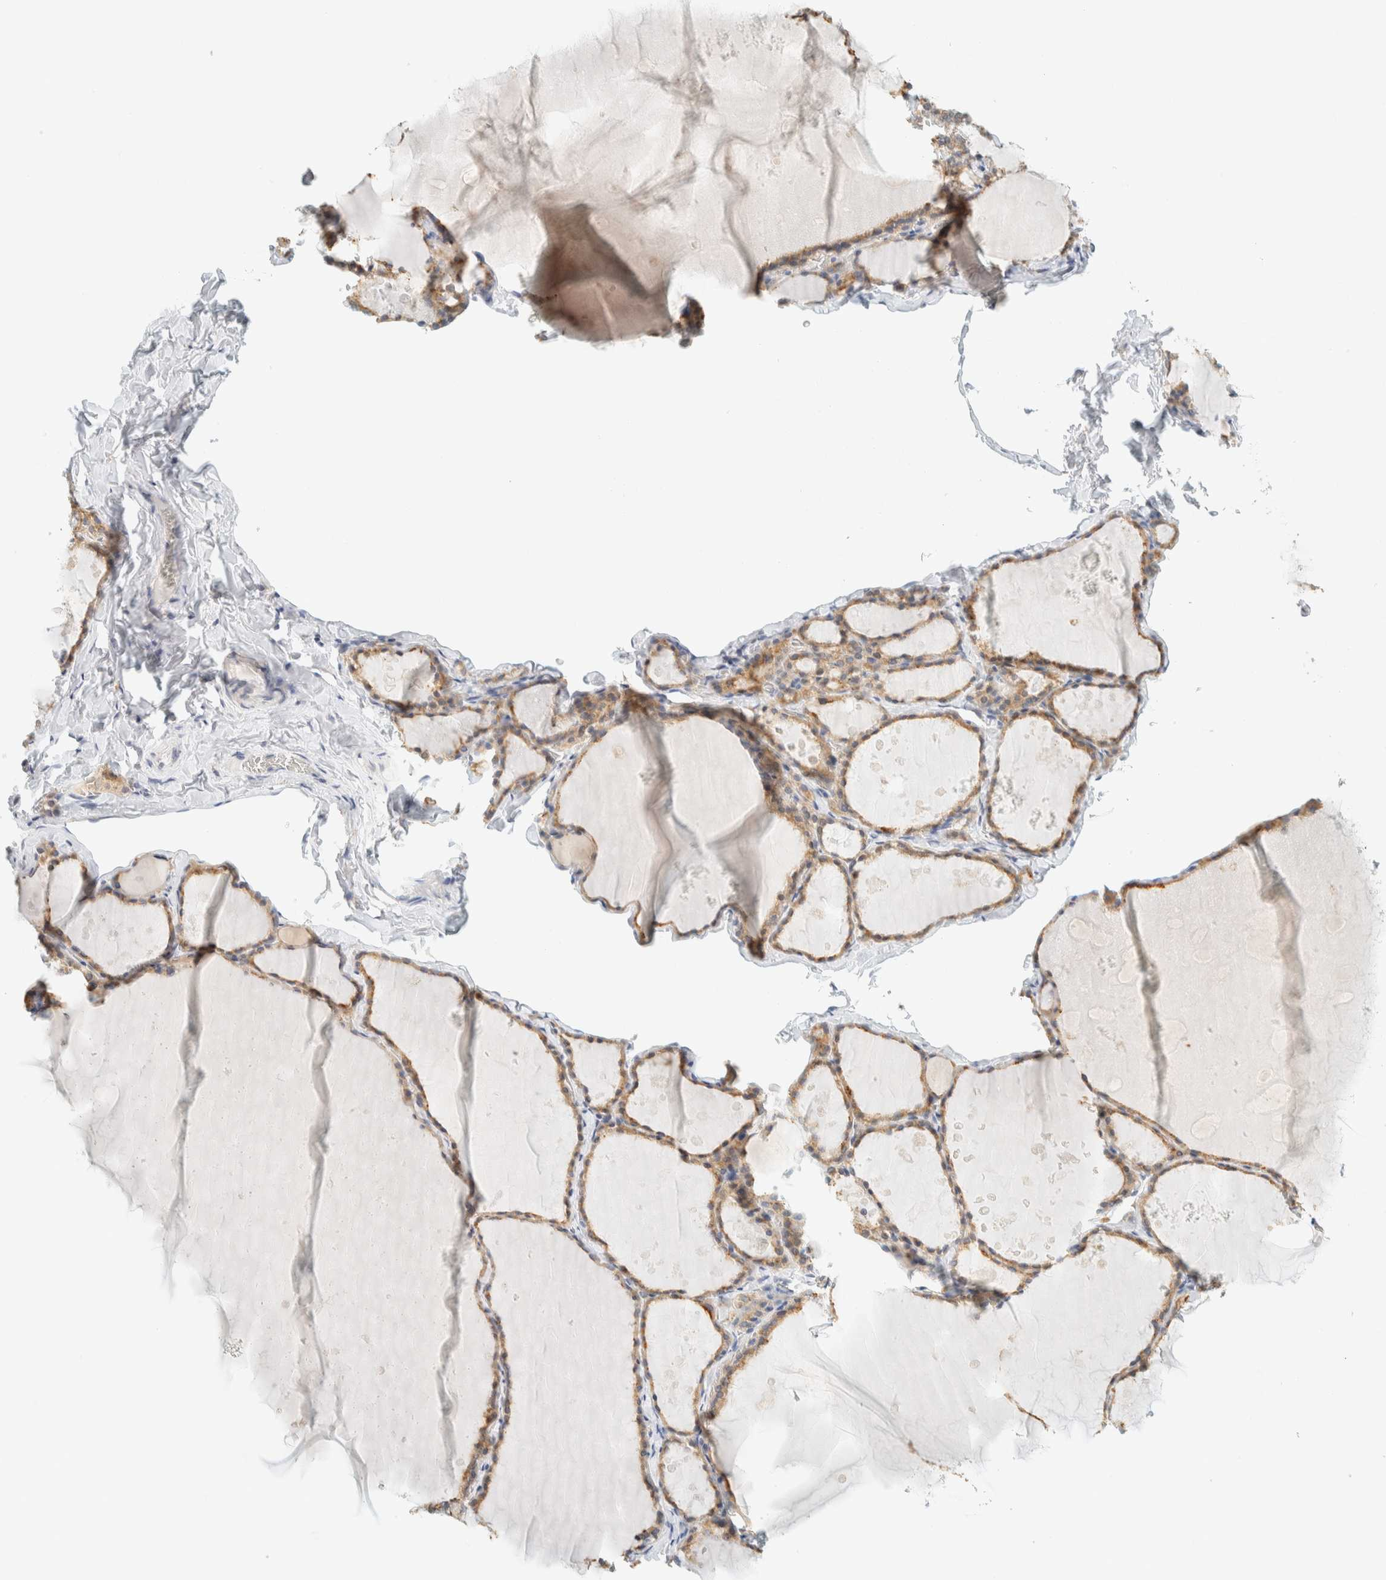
{"staining": {"intensity": "moderate", "quantity": ">75%", "location": "cytoplasmic/membranous"}, "tissue": "thyroid gland", "cell_type": "Glandular cells", "image_type": "normal", "snomed": [{"axis": "morphology", "description": "Normal tissue, NOS"}, {"axis": "topography", "description": "Thyroid gland"}], "caption": "About >75% of glandular cells in normal thyroid gland reveal moderate cytoplasmic/membranous protein positivity as visualized by brown immunohistochemical staining.", "gene": "AARSD1", "patient": {"sex": "male", "age": 56}}